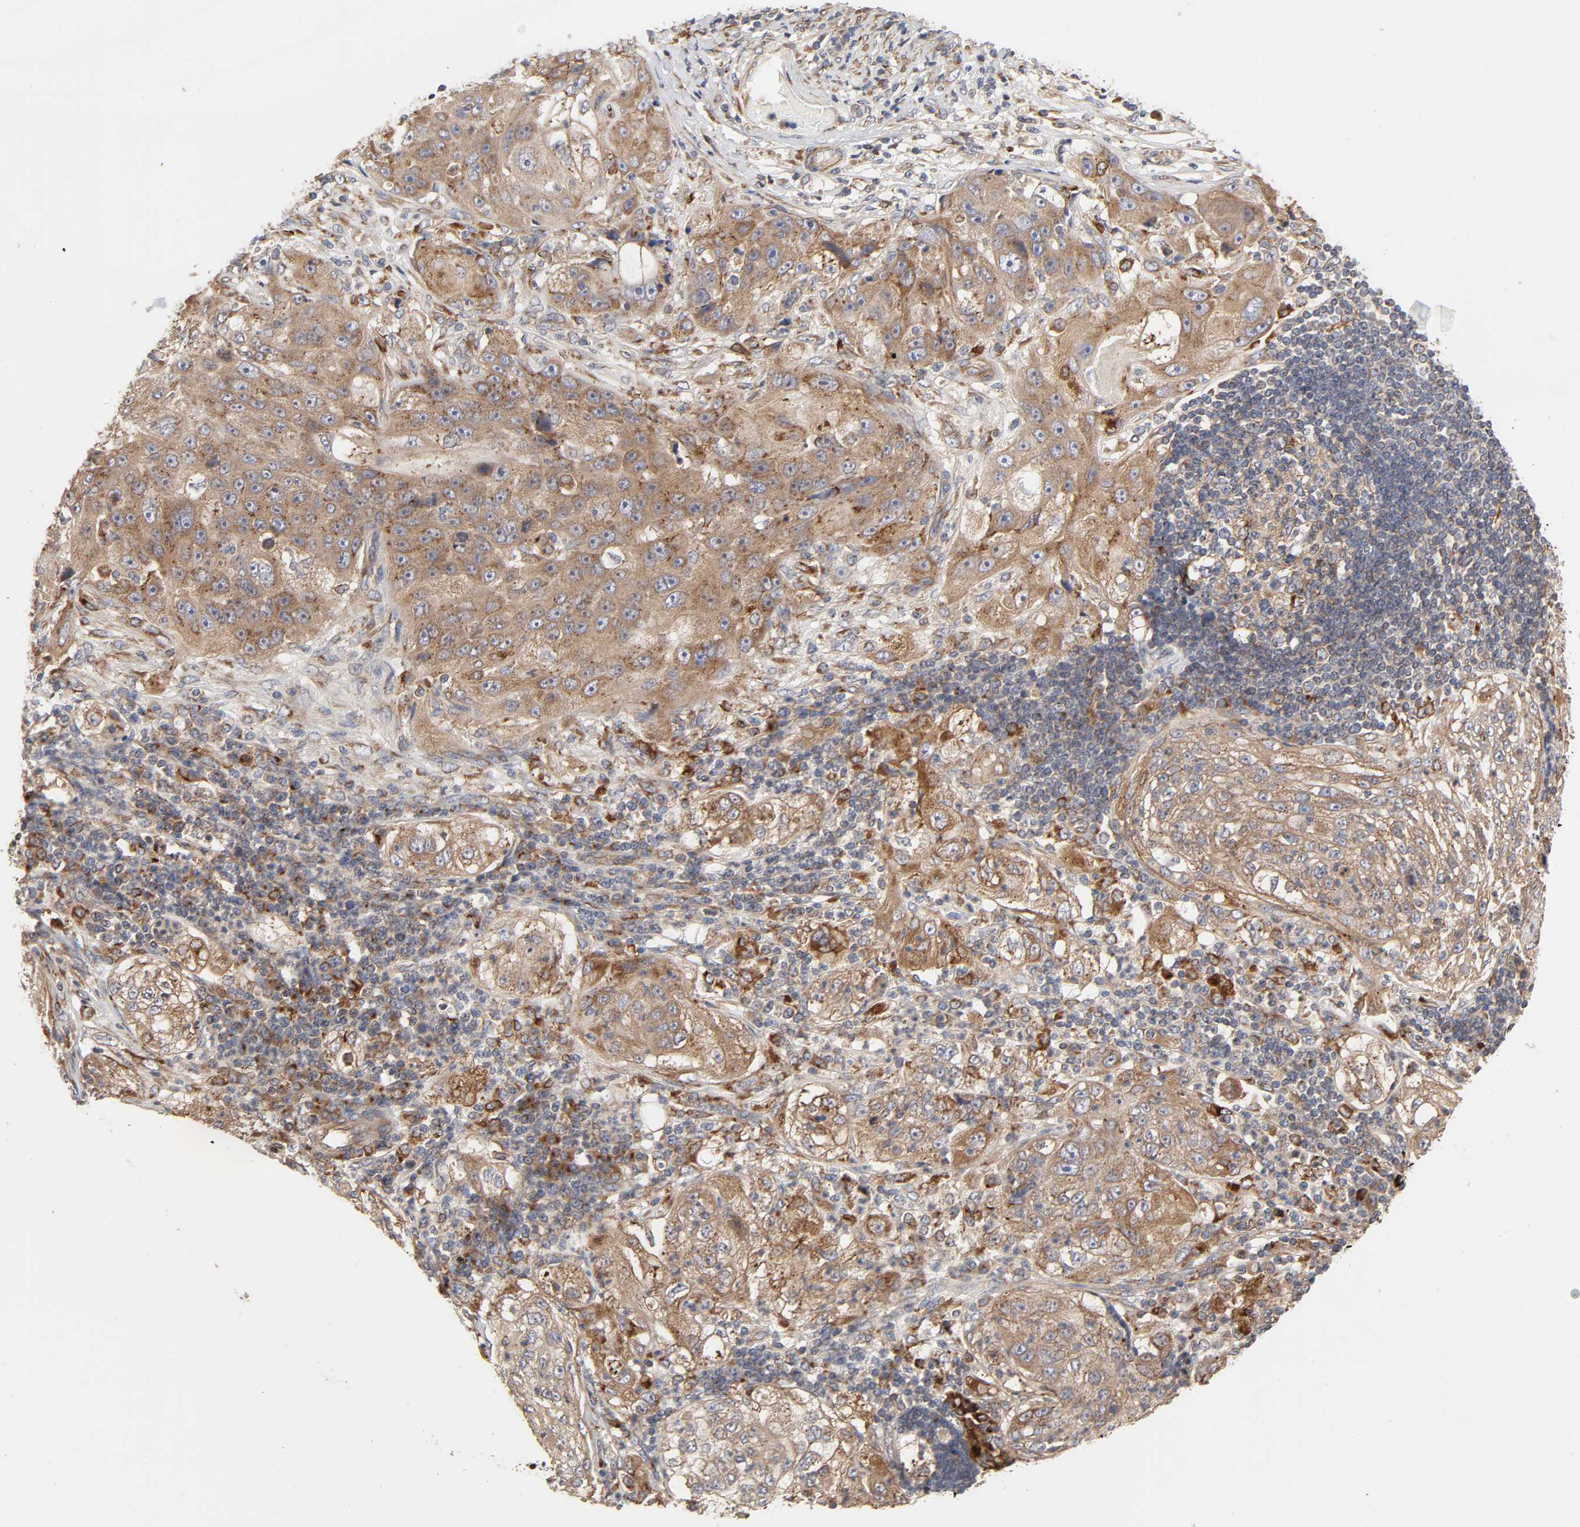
{"staining": {"intensity": "moderate", "quantity": ">75%", "location": "cytoplasmic/membranous"}, "tissue": "lung cancer", "cell_type": "Tumor cells", "image_type": "cancer", "snomed": [{"axis": "morphology", "description": "Inflammation, NOS"}, {"axis": "morphology", "description": "Squamous cell carcinoma, NOS"}, {"axis": "topography", "description": "Lymph node"}, {"axis": "topography", "description": "Soft tissue"}, {"axis": "topography", "description": "Lung"}], "caption": "Immunohistochemical staining of human lung cancer (squamous cell carcinoma) shows medium levels of moderate cytoplasmic/membranous protein staining in approximately >75% of tumor cells.", "gene": "GNPTG", "patient": {"sex": "male", "age": 66}}